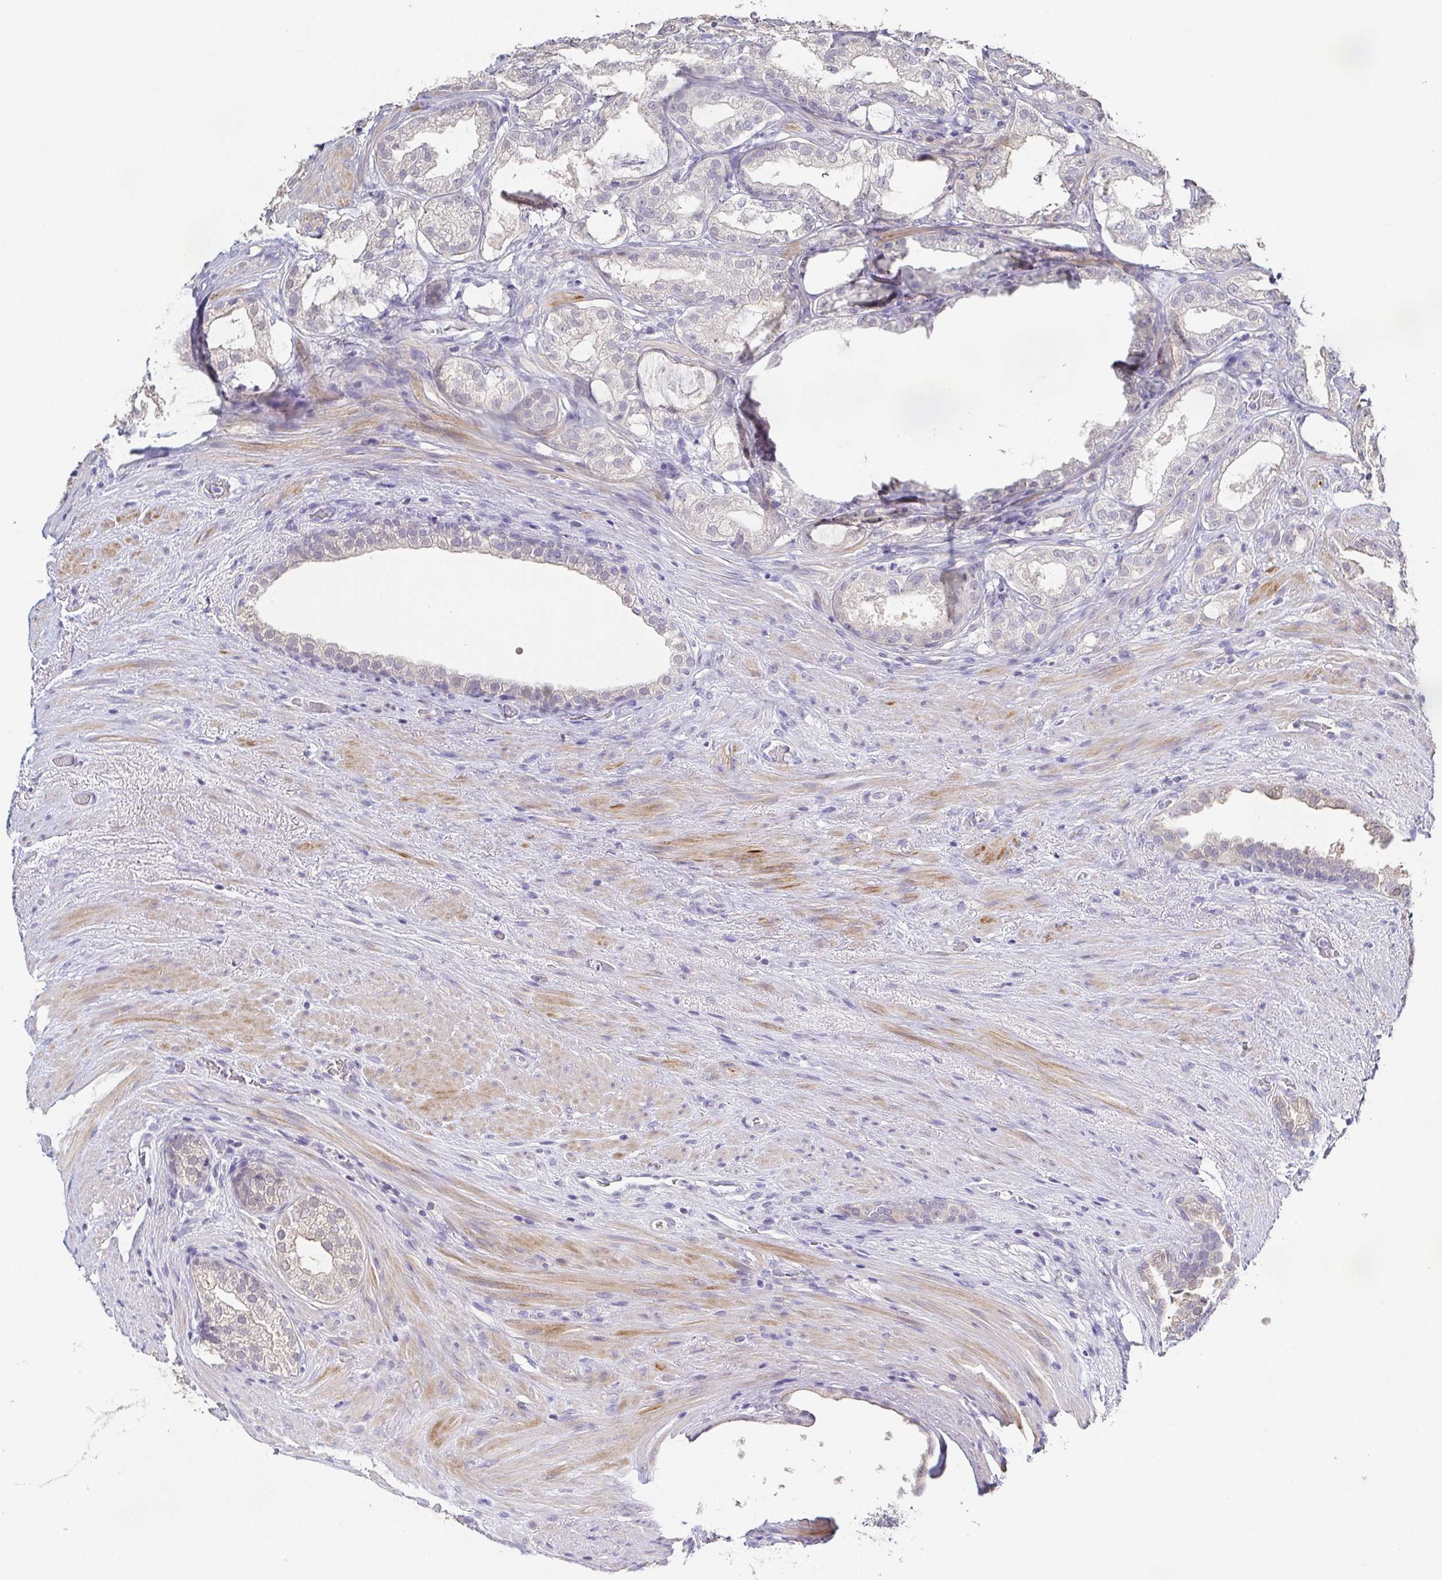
{"staining": {"intensity": "negative", "quantity": "none", "location": "none"}, "tissue": "prostate cancer", "cell_type": "Tumor cells", "image_type": "cancer", "snomed": [{"axis": "morphology", "description": "Adenocarcinoma, High grade"}, {"axis": "topography", "description": "Prostate"}], "caption": "There is no significant positivity in tumor cells of prostate cancer (adenocarcinoma (high-grade)). Nuclei are stained in blue.", "gene": "RNASE7", "patient": {"sex": "male", "age": 65}}